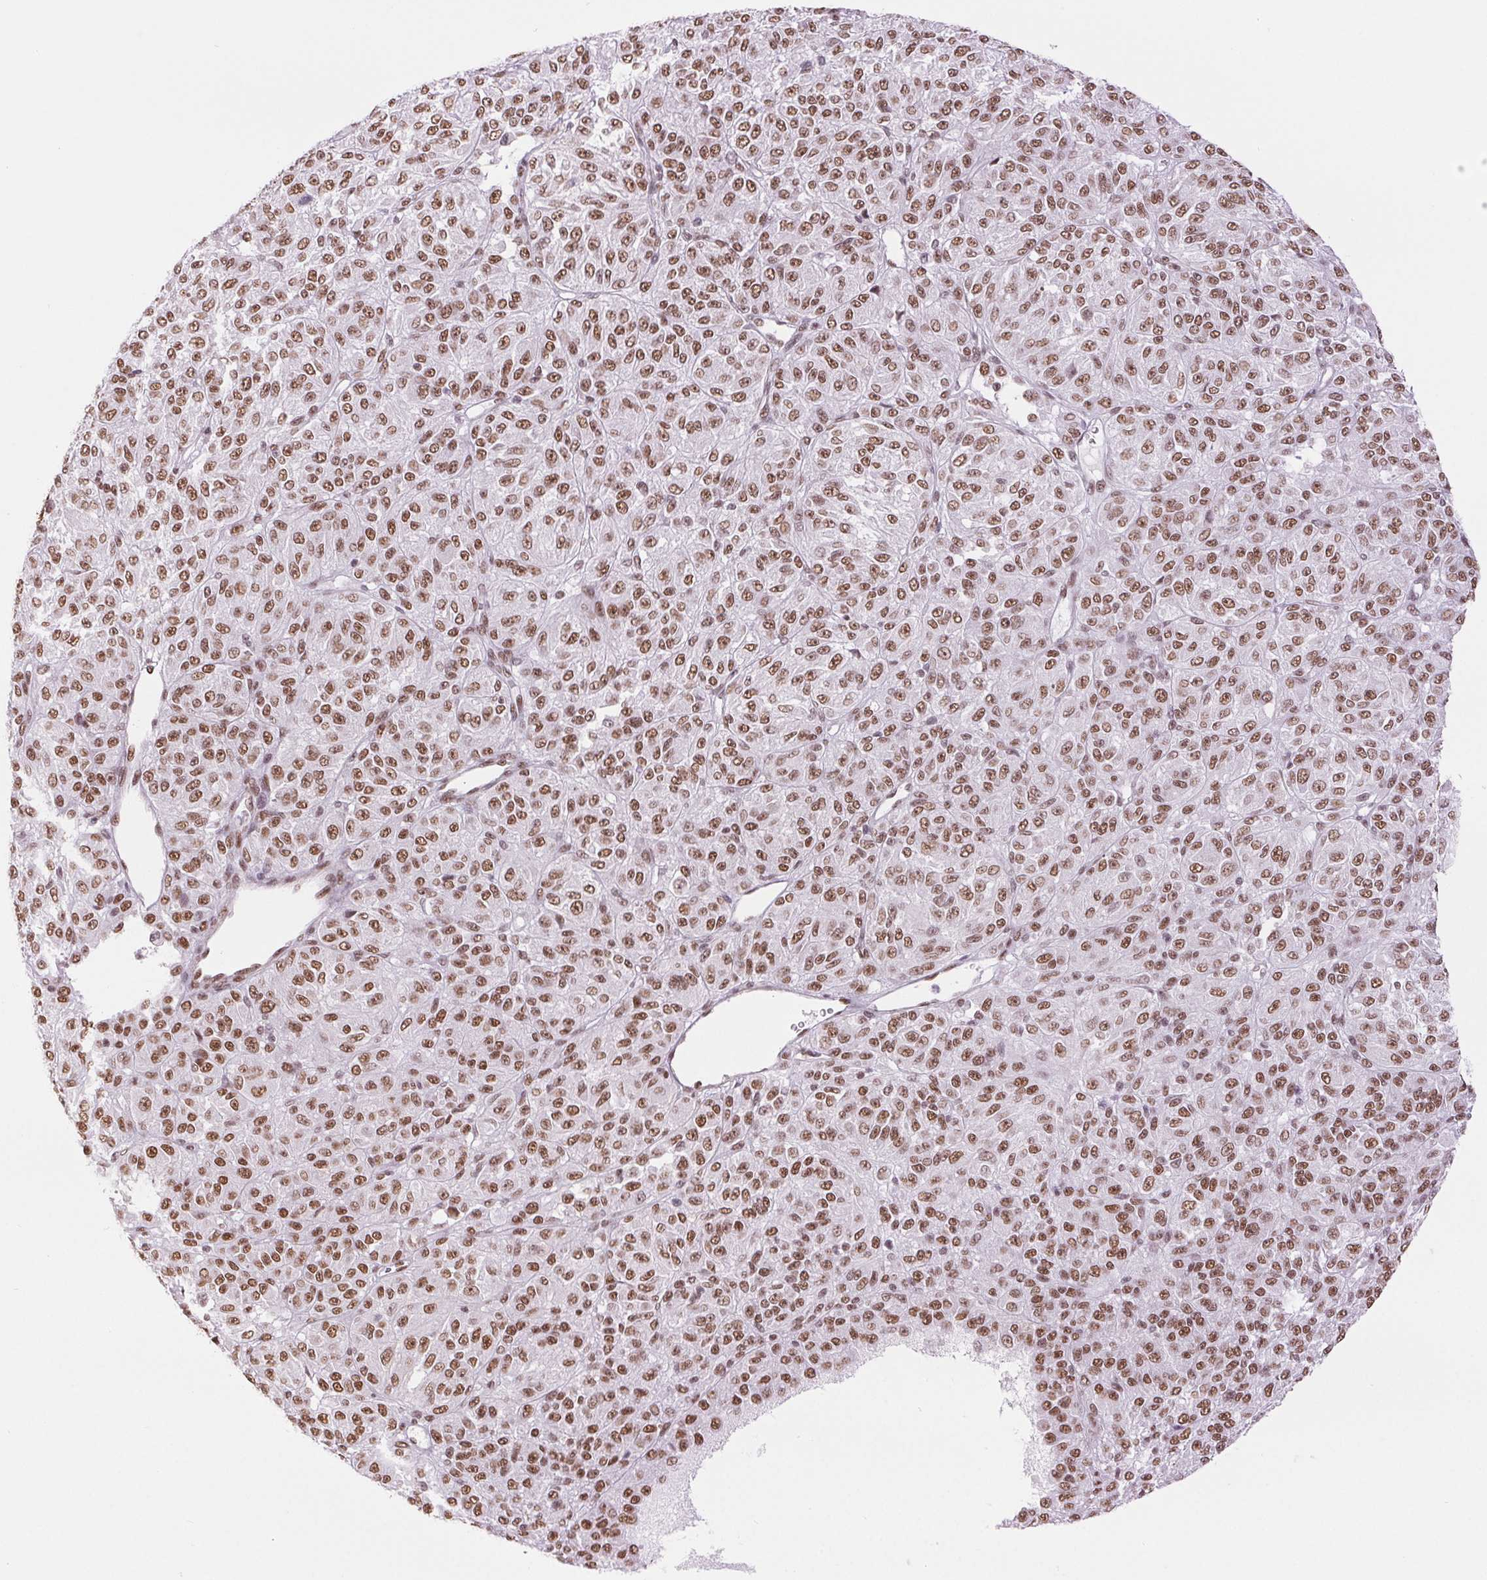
{"staining": {"intensity": "moderate", "quantity": ">75%", "location": "nuclear"}, "tissue": "melanoma", "cell_type": "Tumor cells", "image_type": "cancer", "snomed": [{"axis": "morphology", "description": "Malignant melanoma, Metastatic site"}, {"axis": "topography", "description": "Brain"}], "caption": "This histopathology image displays melanoma stained with IHC to label a protein in brown. The nuclear of tumor cells show moderate positivity for the protein. Nuclei are counter-stained blue.", "gene": "ZFR2", "patient": {"sex": "female", "age": 56}}